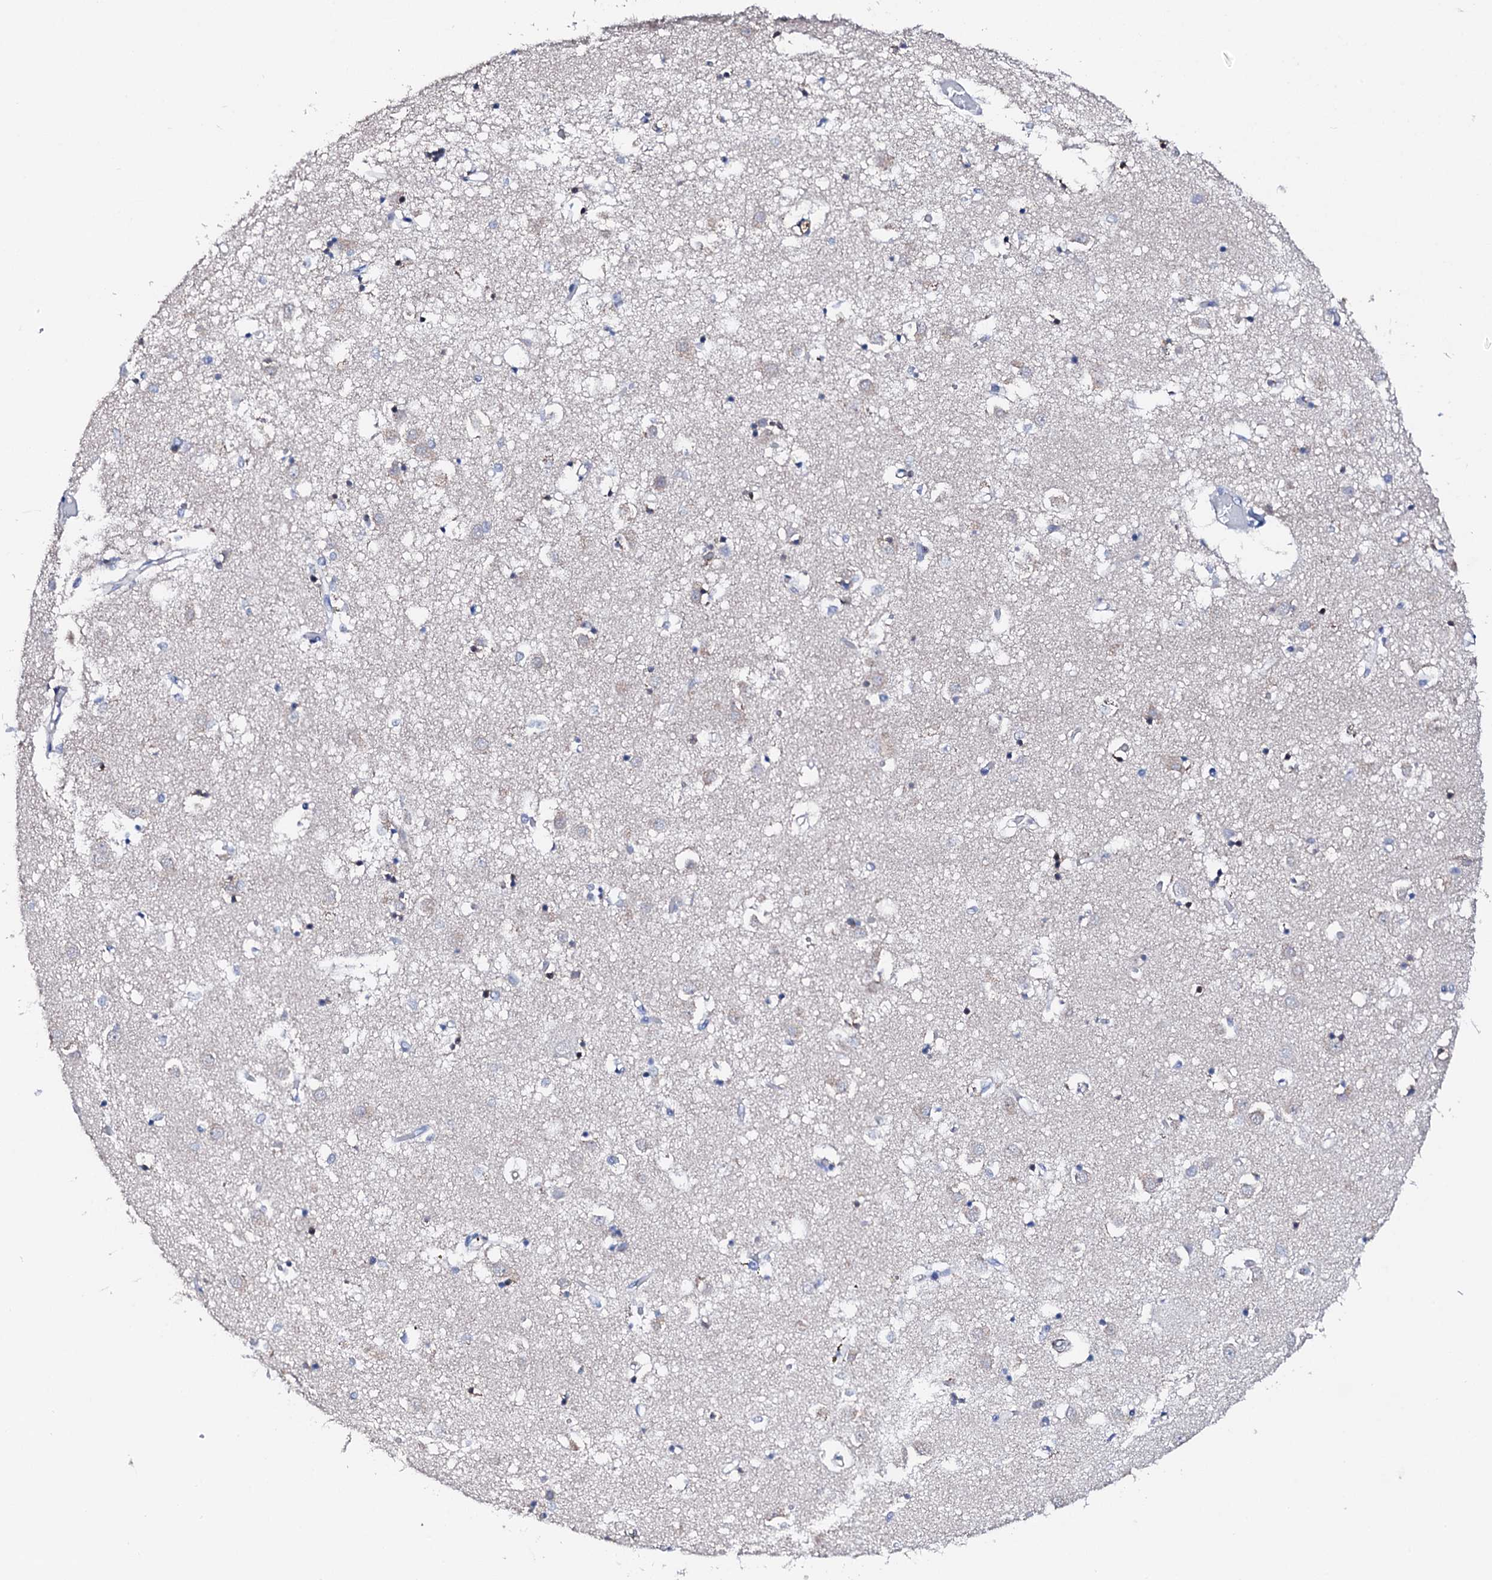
{"staining": {"intensity": "weak", "quantity": "<25%", "location": "cytoplasmic/membranous"}, "tissue": "caudate", "cell_type": "Glial cells", "image_type": "normal", "snomed": [{"axis": "morphology", "description": "Normal tissue, NOS"}, {"axis": "topography", "description": "Lateral ventricle wall"}], "caption": "A micrograph of caudate stained for a protein reveals no brown staining in glial cells. (Brightfield microscopy of DAB immunohistochemistry (IHC) at high magnification).", "gene": "NRIP2", "patient": {"sex": "male", "age": 70}}